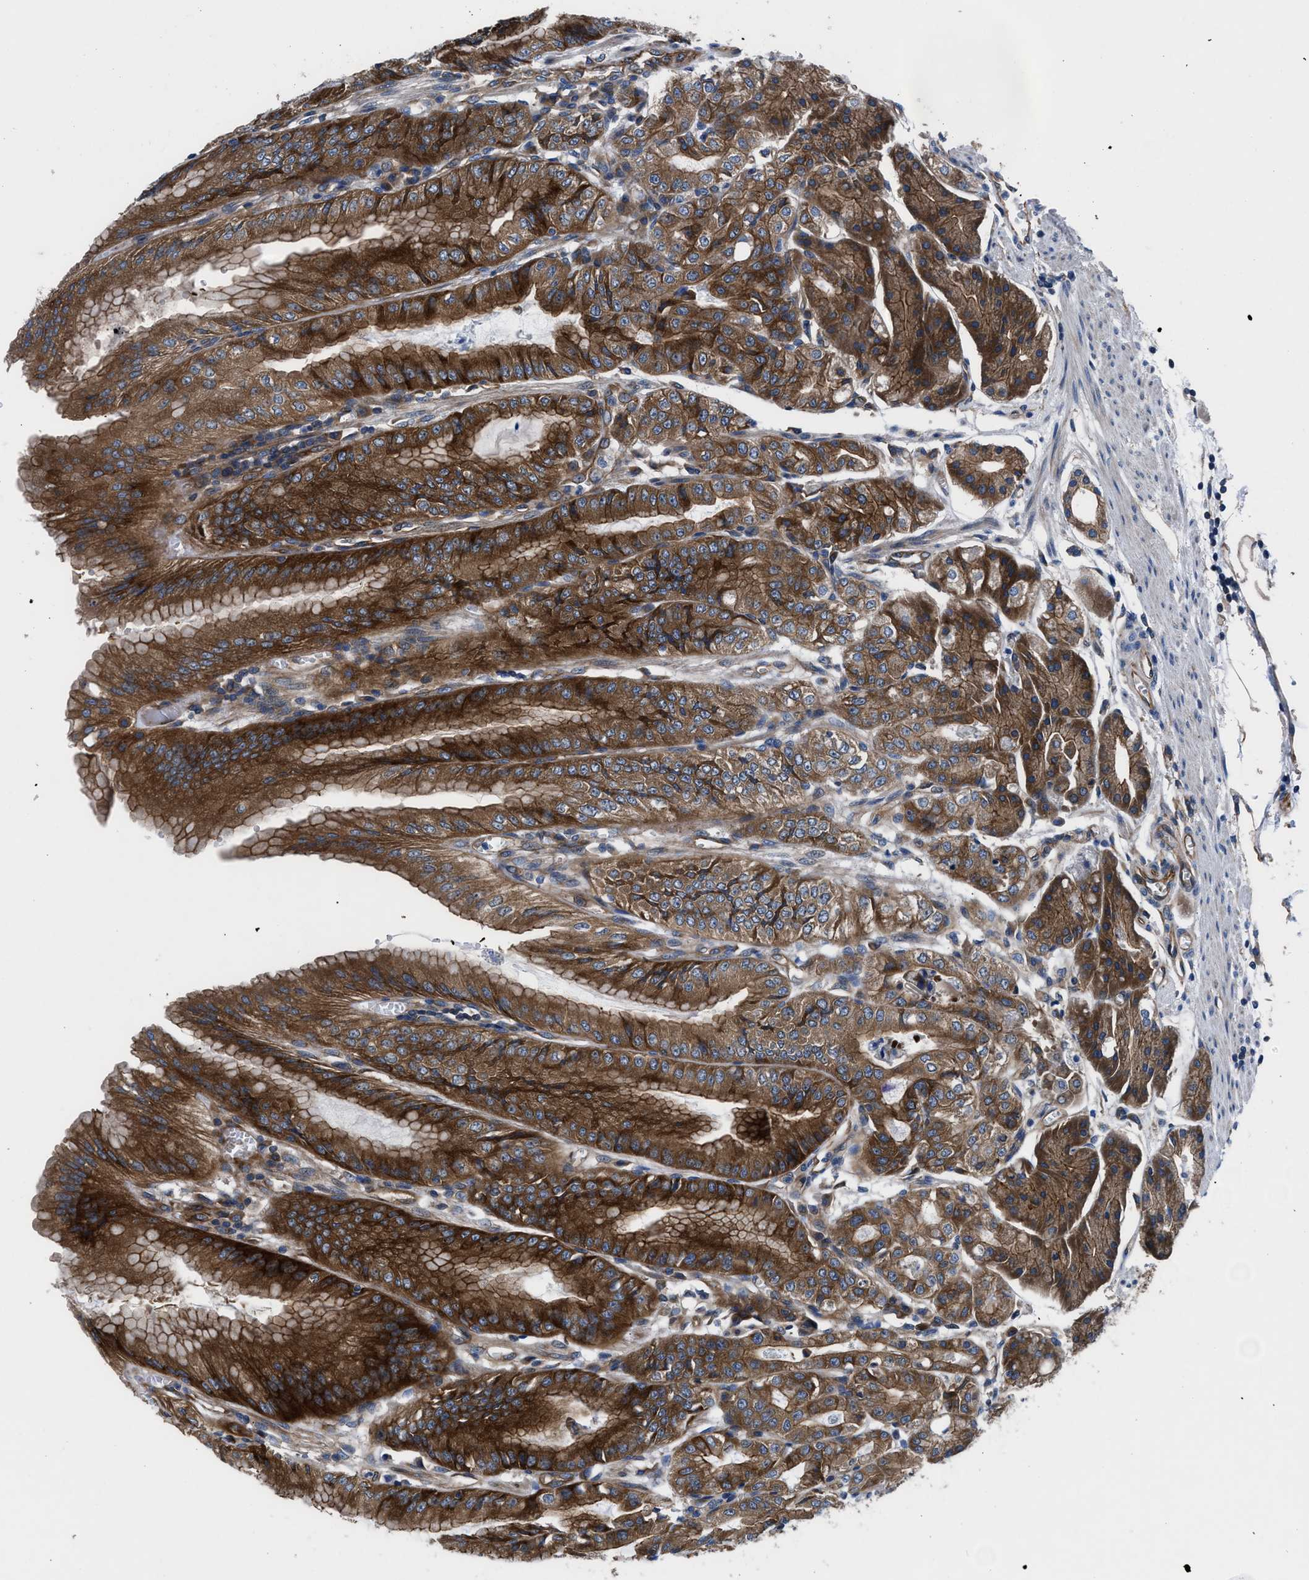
{"staining": {"intensity": "strong", "quantity": ">75%", "location": "cytoplasmic/membranous"}, "tissue": "stomach", "cell_type": "Glandular cells", "image_type": "normal", "snomed": [{"axis": "morphology", "description": "Normal tissue, NOS"}, {"axis": "topography", "description": "Stomach, lower"}], "caption": "Protein analysis of benign stomach exhibits strong cytoplasmic/membranous positivity in approximately >75% of glandular cells.", "gene": "TRIP4", "patient": {"sex": "male", "age": 71}}